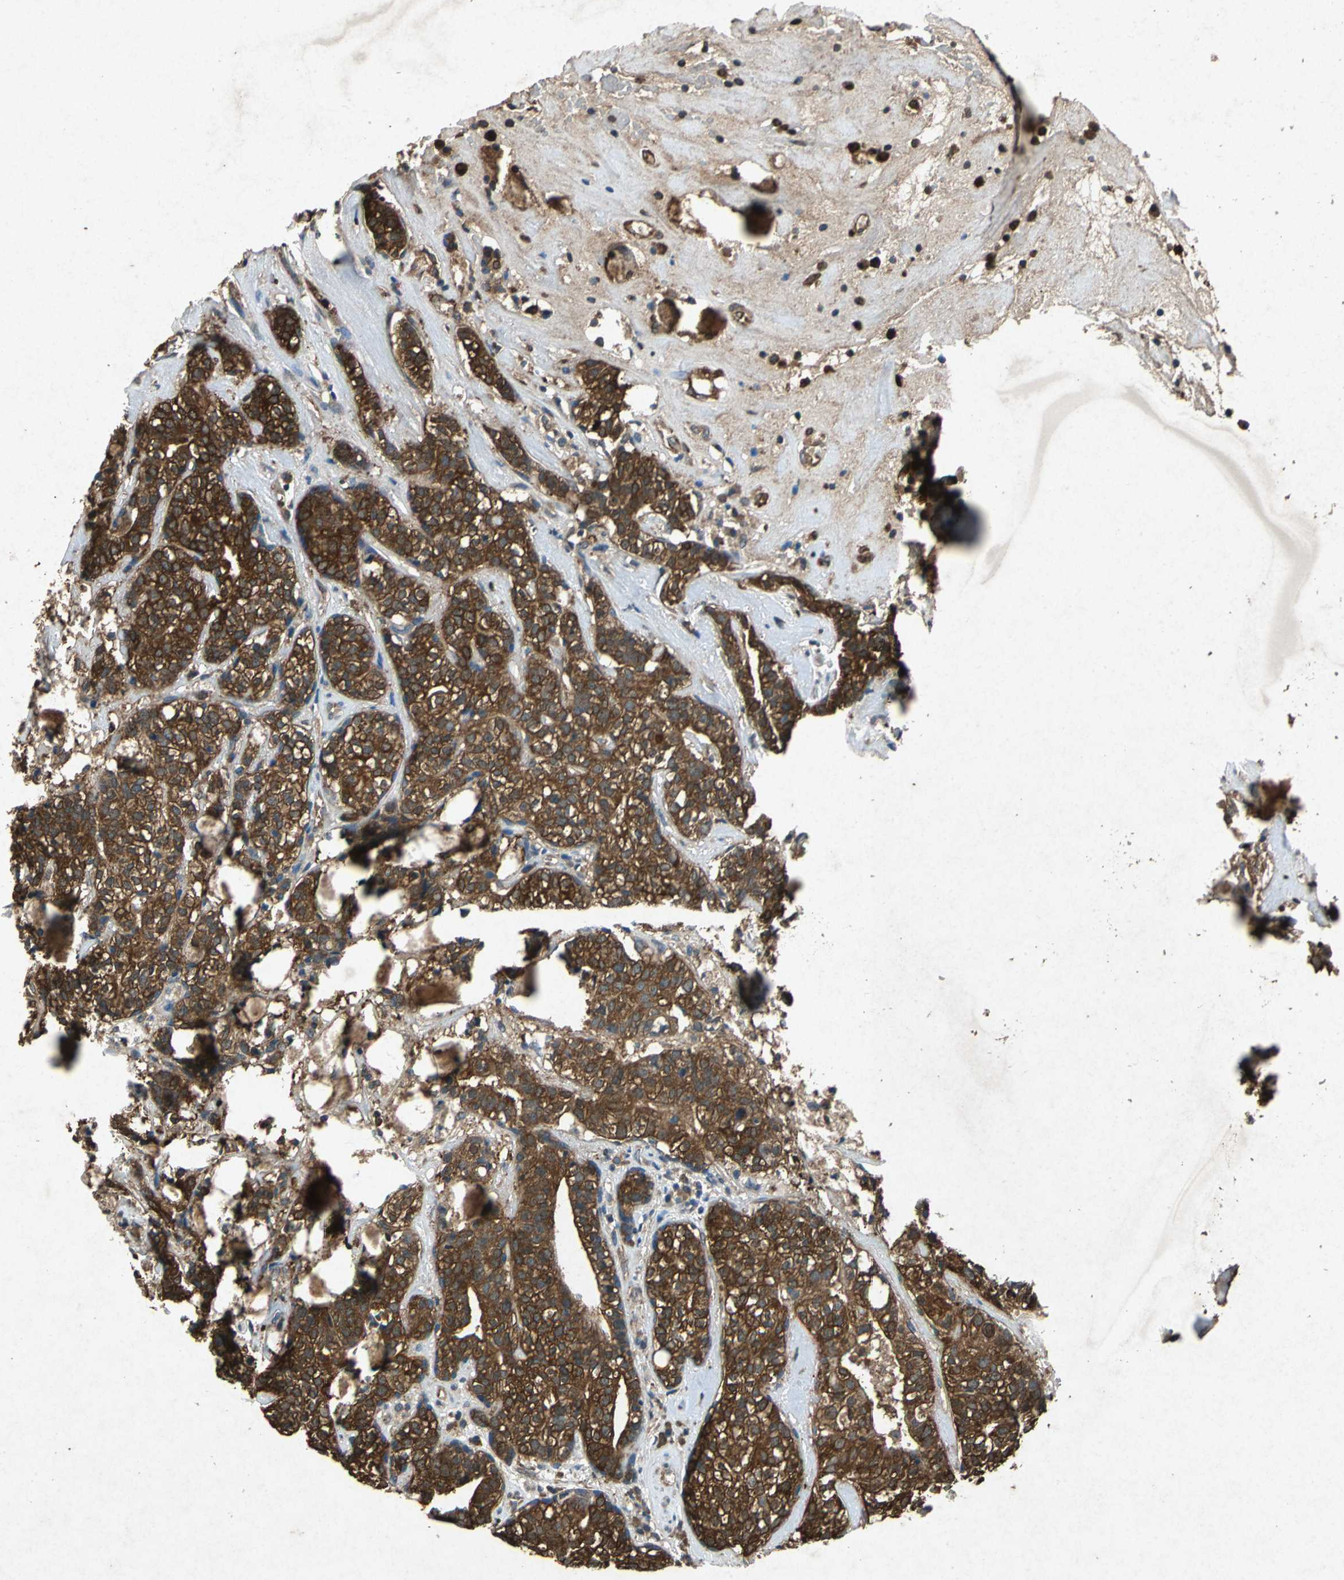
{"staining": {"intensity": "strong", "quantity": ">75%", "location": "cytoplasmic/membranous"}, "tissue": "head and neck cancer", "cell_type": "Tumor cells", "image_type": "cancer", "snomed": [{"axis": "morphology", "description": "Adenocarcinoma, NOS"}, {"axis": "topography", "description": "Salivary gland"}, {"axis": "topography", "description": "Head-Neck"}], "caption": "This is a micrograph of immunohistochemistry (IHC) staining of head and neck adenocarcinoma, which shows strong positivity in the cytoplasmic/membranous of tumor cells.", "gene": "HSP90AB1", "patient": {"sex": "female", "age": 65}}